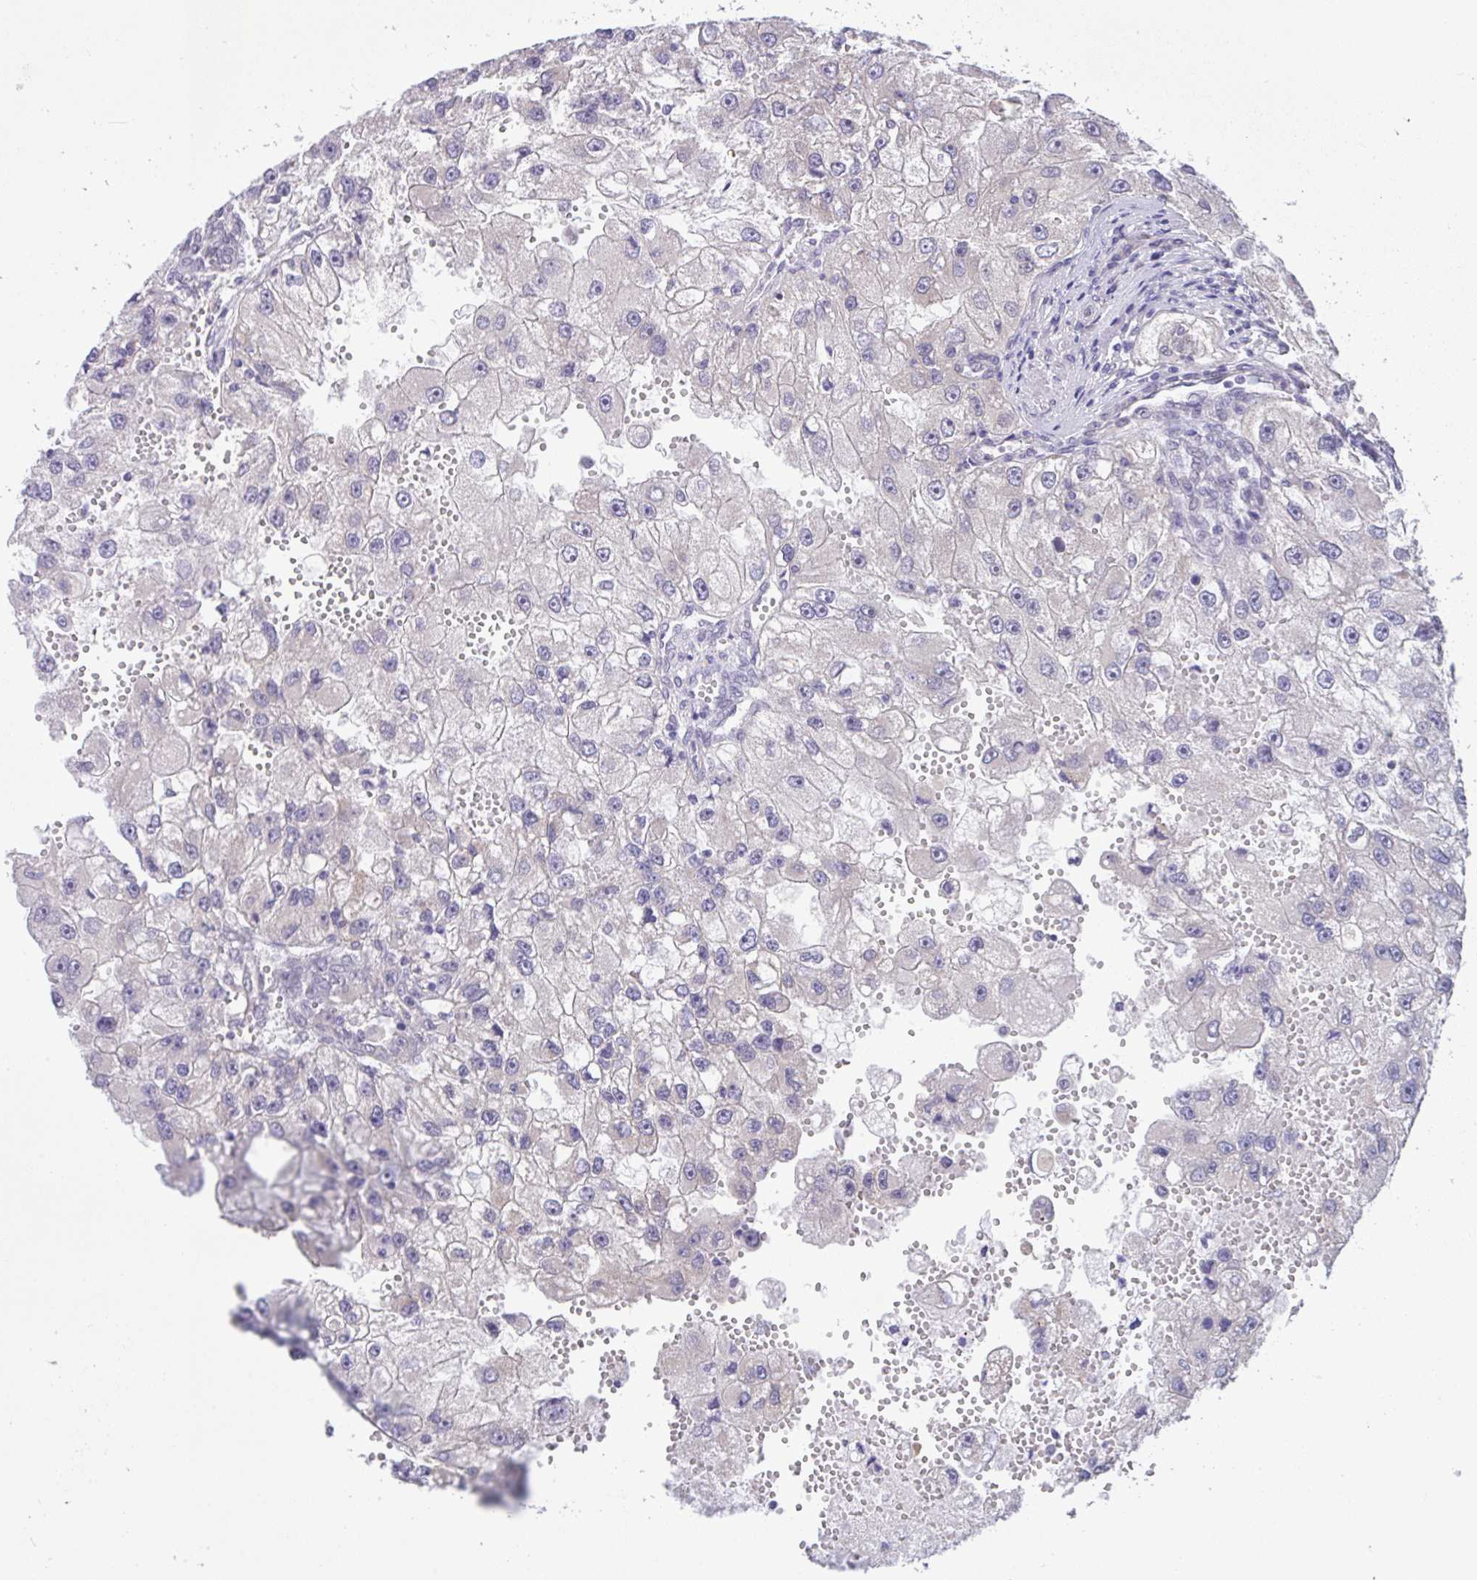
{"staining": {"intensity": "negative", "quantity": "none", "location": "none"}, "tissue": "renal cancer", "cell_type": "Tumor cells", "image_type": "cancer", "snomed": [{"axis": "morphology", "description": "Adenocarcinoma, NOS"}, {"axis": "topography", "description": "Kidney"}], "caption": "Human adenocarcinoma (renal) stained for a protein using IHC displays no positivity in tumor cells.", "gene": "PYCR2", "patient": {"sex": "male", "age": 63}}